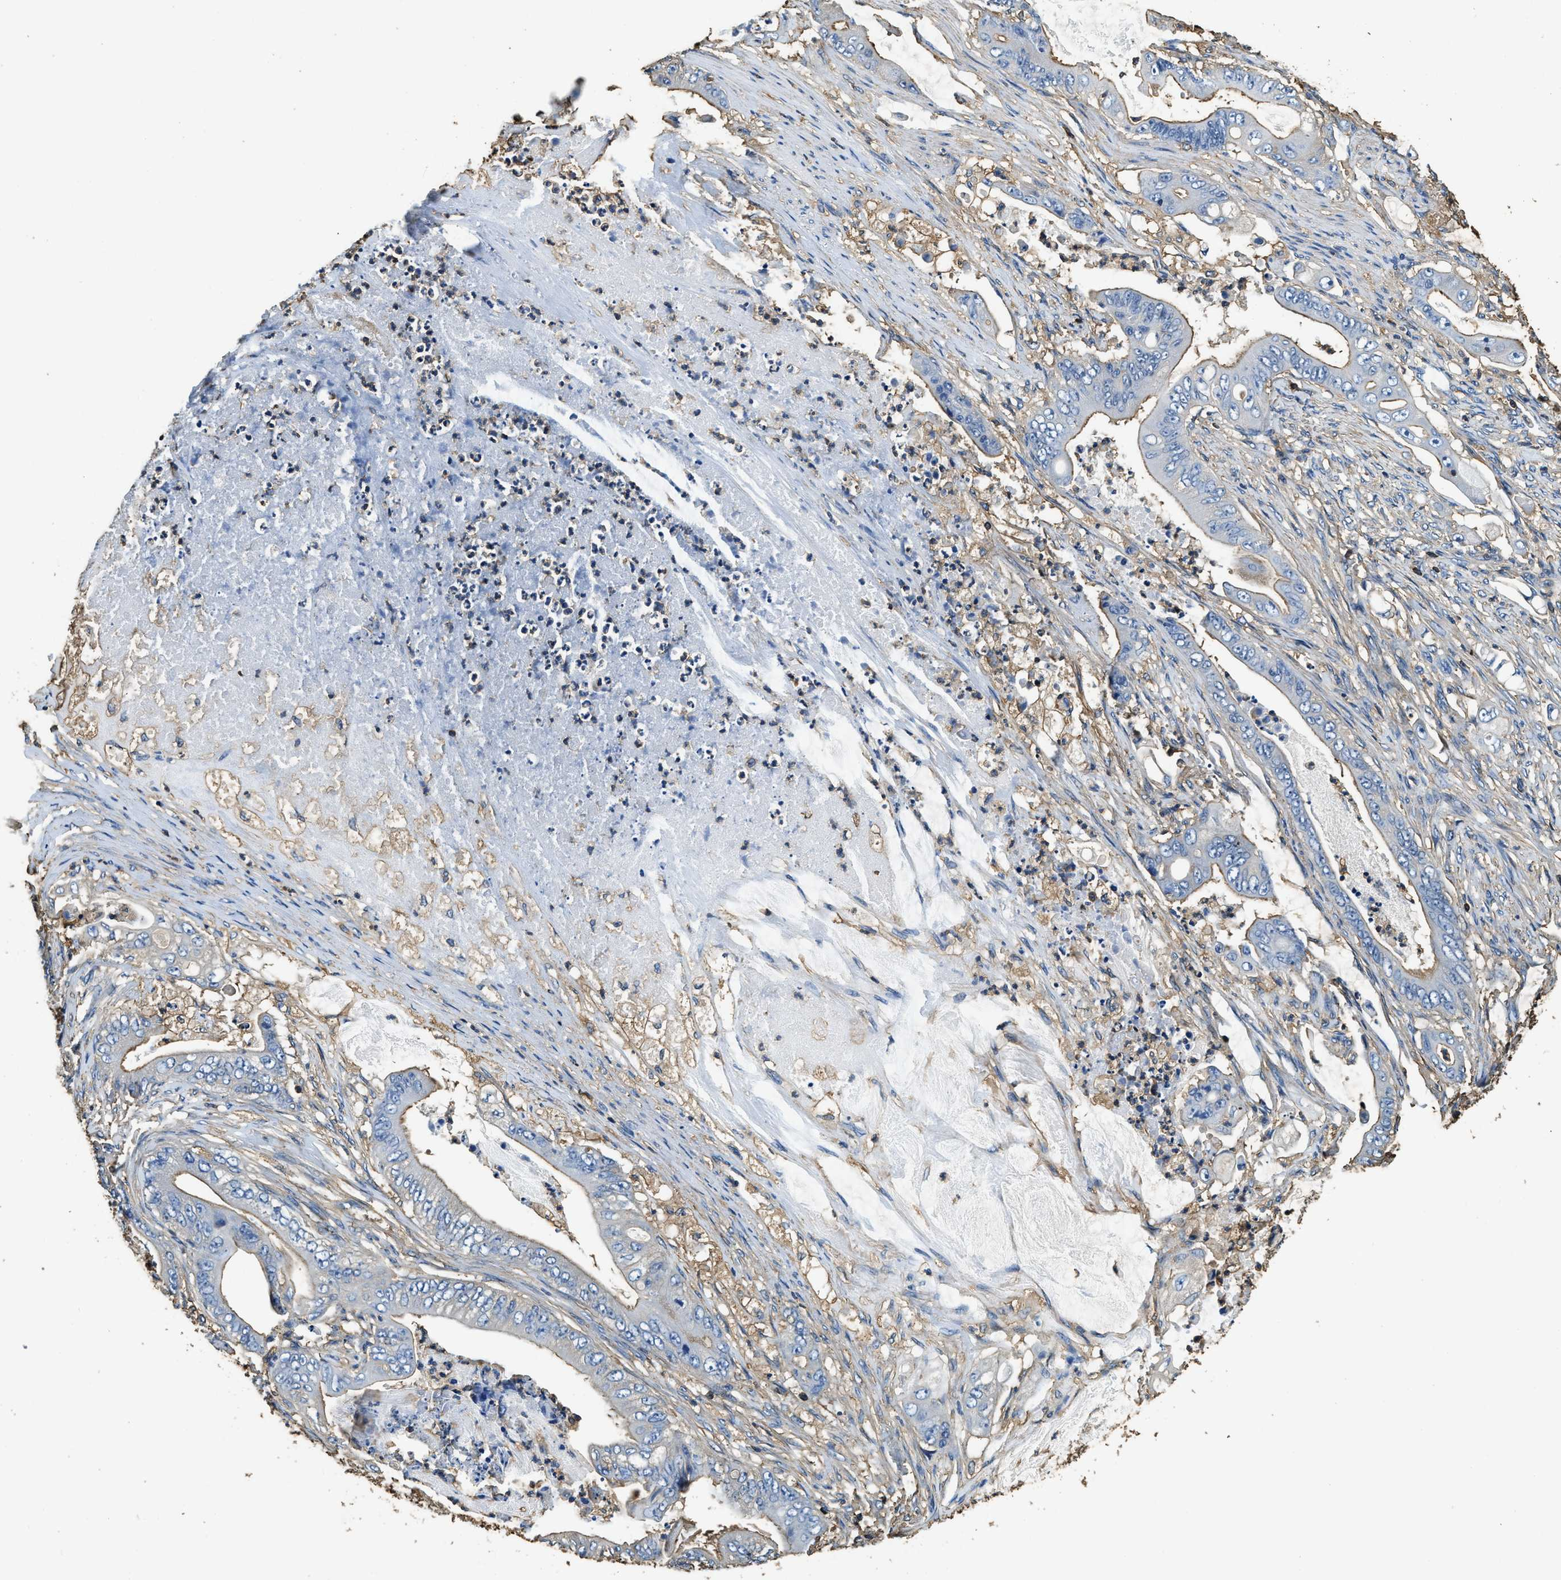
{"staining": {"intensity": "moderate", "quantity": "25%-75%", "location": "cytoplasmic/membranous"}, "tissue": "stomach cancer", "cell_type": "Tumor cells", "image_type": "cancer", "snomed": [{"axis": "morphology", "description": "Adenocarcinoma, NOS"}, {"axis": "topography", "description": "Stomach"}], "caption": "Immunohistochemistry (IHC) micrograph of stomach adenocarcinoma stained for a protein (brown), which shows medium levels of moderate cytoplasmic/membranous expression in approximately 25%-75% of tumor cells.", "gene": "ACCS", "patient": {"sex": "female", "age": 73}}